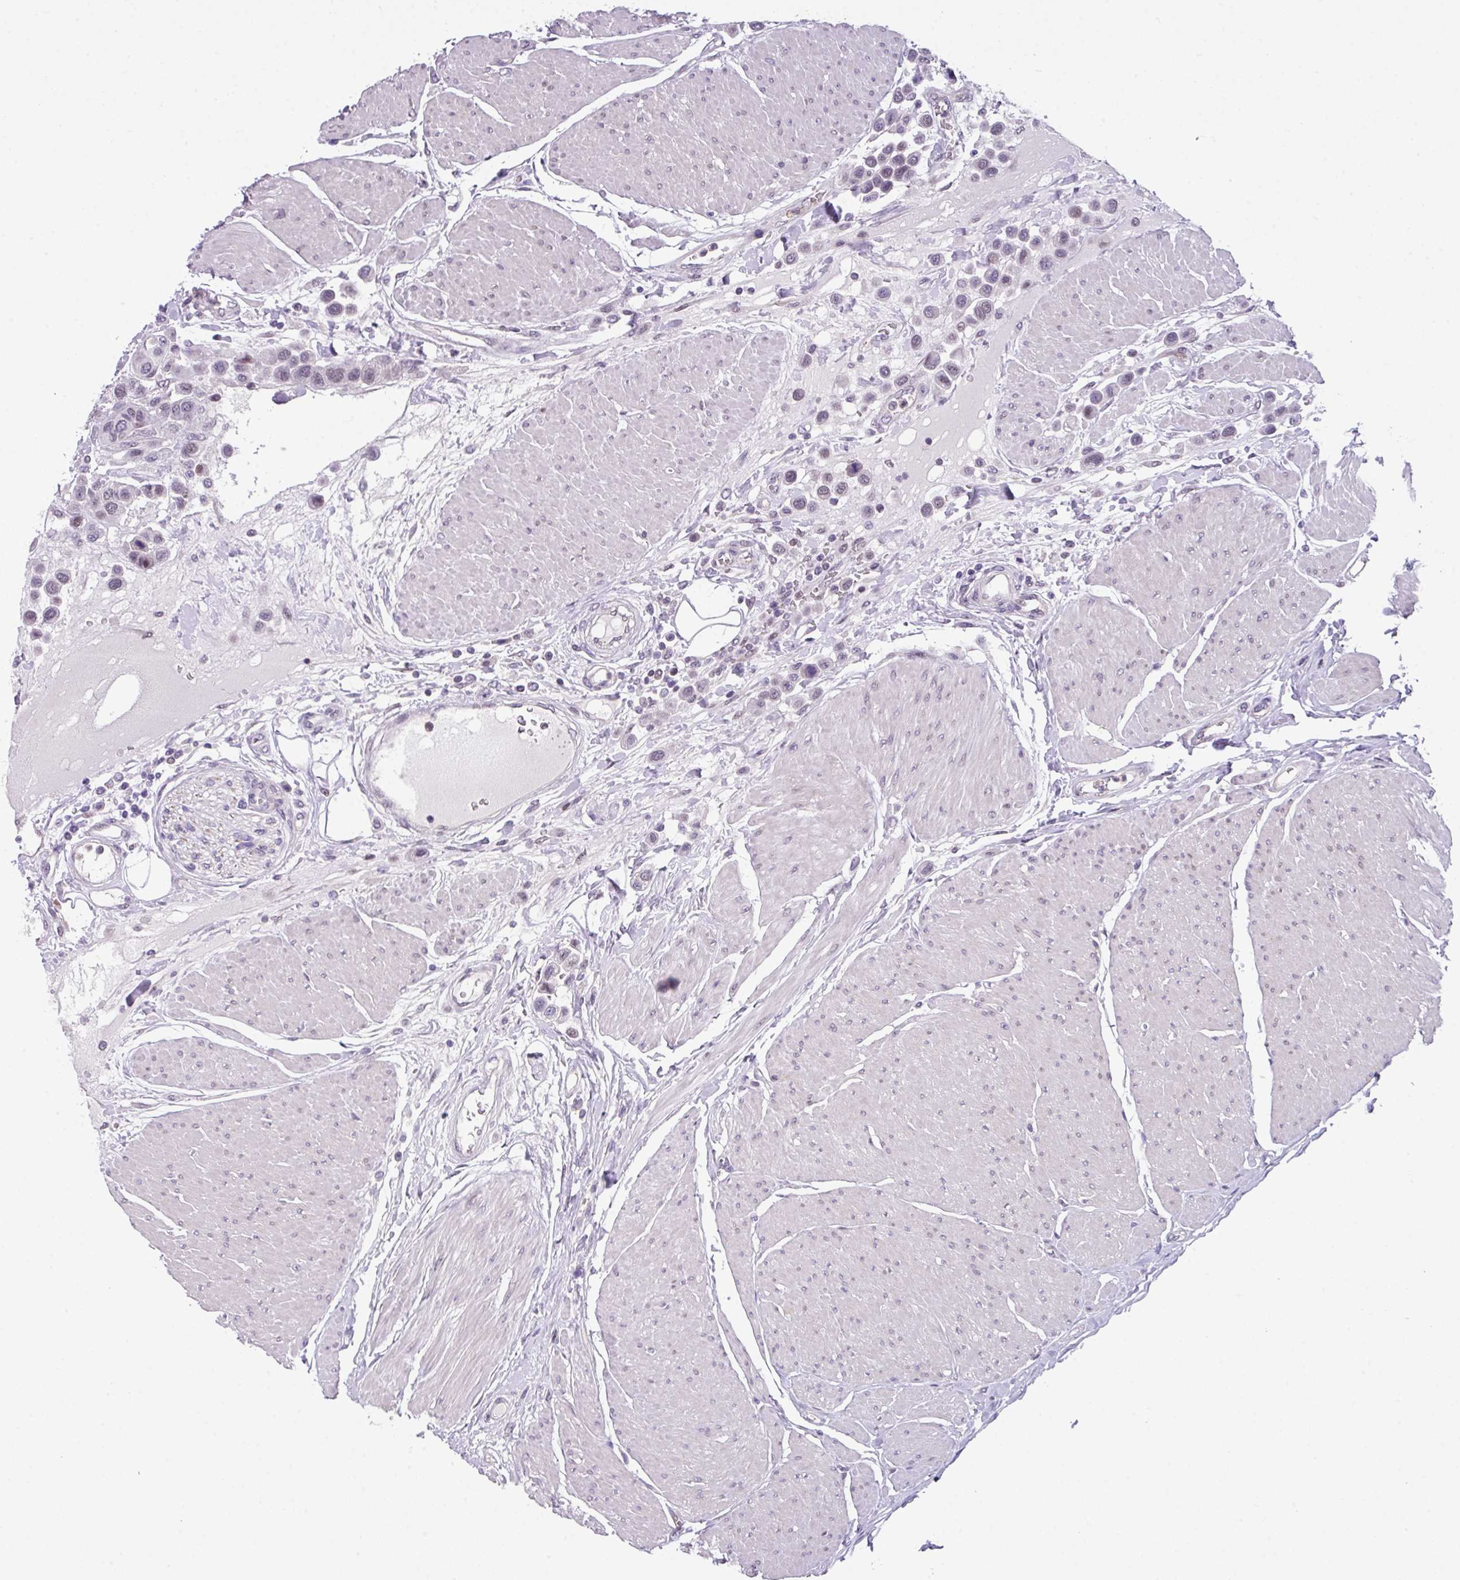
{"staining": {"intensity": "weak", "quantity": "25%-75%", "location": "nuclear"}, "tissue": "urothelial cancer", "cell_type": "Tumor cells", "image_type": "cancer", "snomed": [{"axis": "morphology", "description": "Urothelial carcinoma, High grade"}, {"axis": "topography", "description": "Urinary bladder"}], "caption": "Immunohistochemistry (IHC) of human high-grade urothelial carcinoma shows low levels of weak nuclear staining in about 25%-75% of tumor cells.", "gene": "ZFP3", "patient": {"sex": "male", "age": 50}}